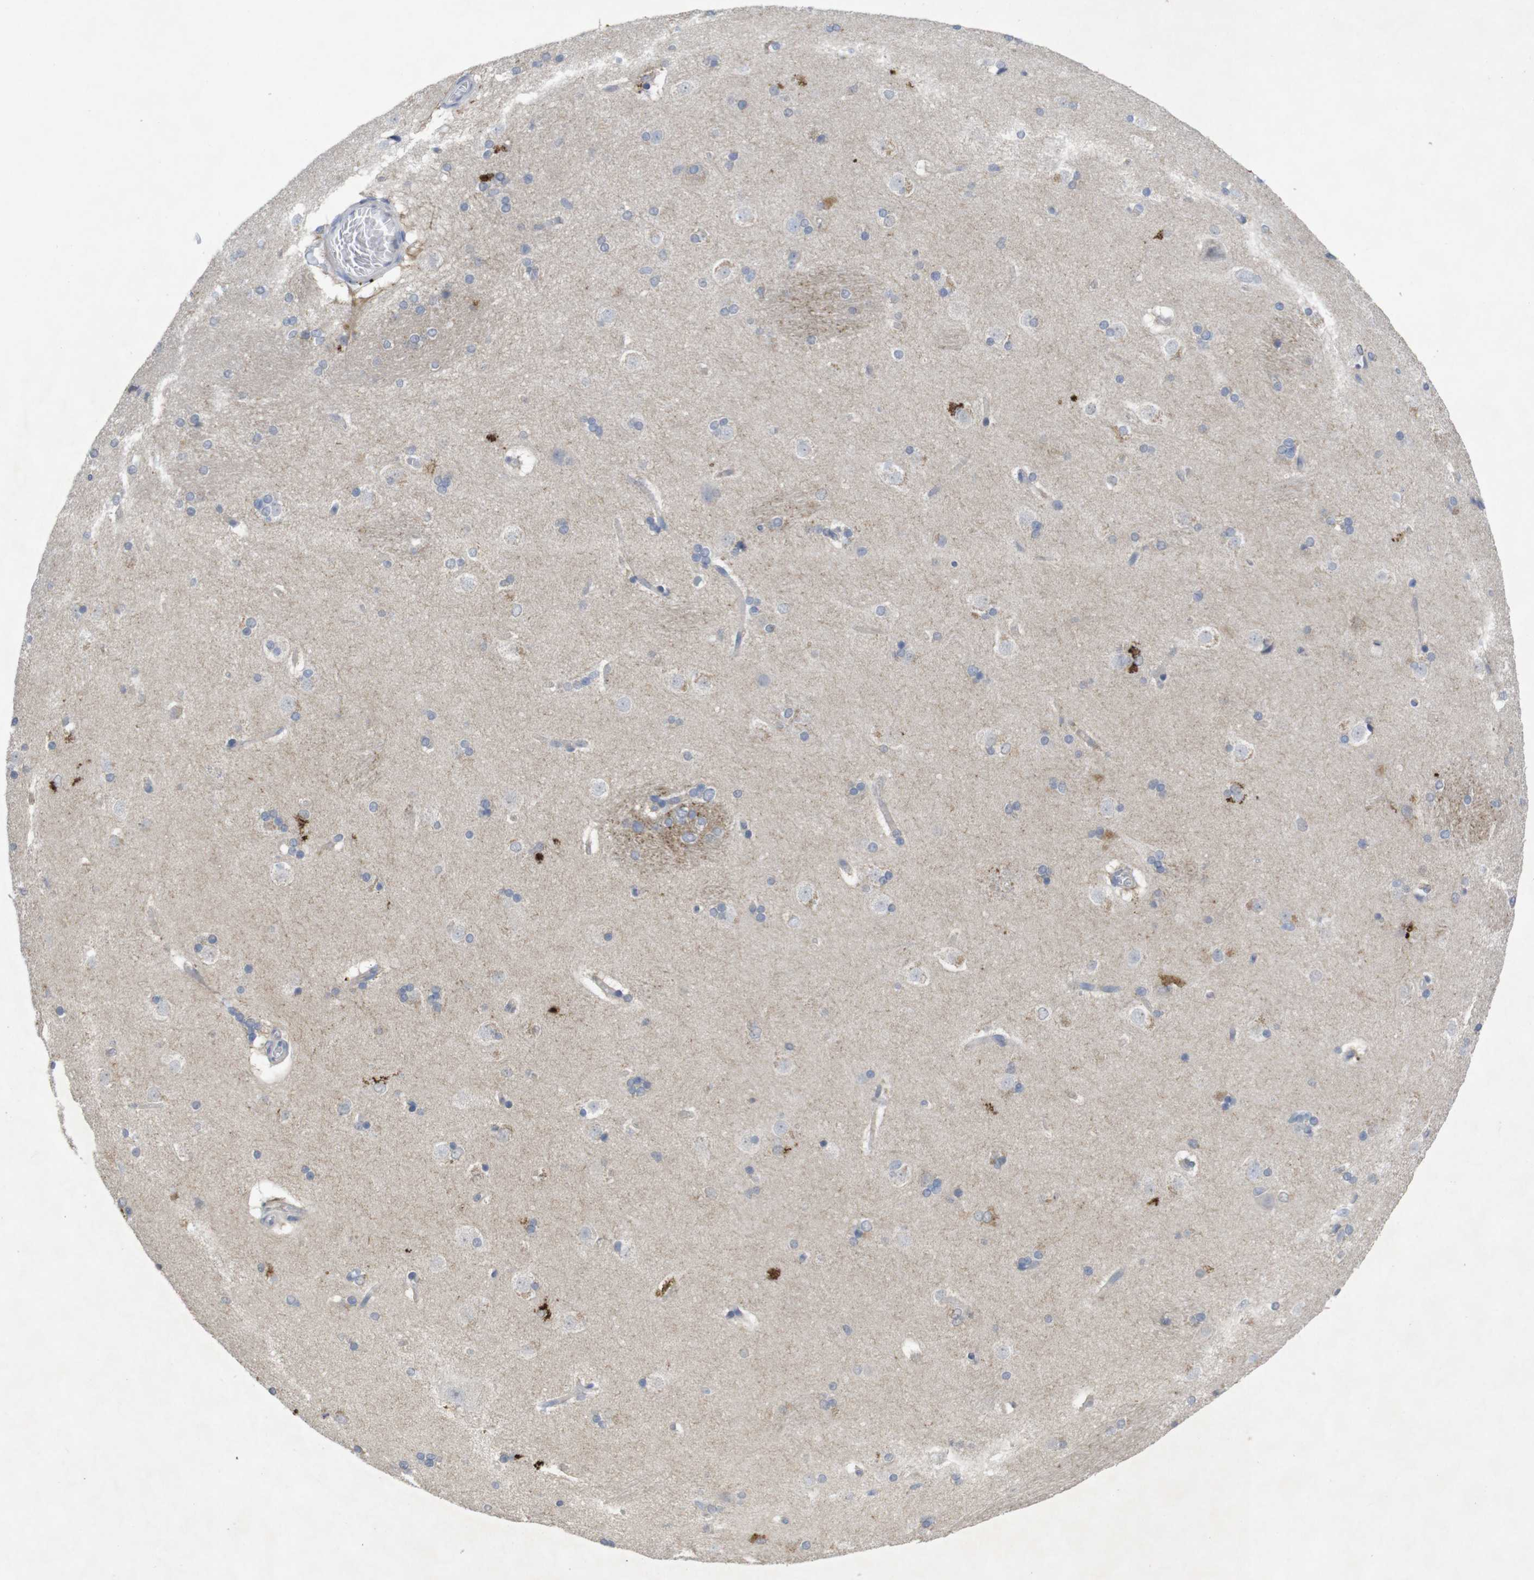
{"staining": {"intensity": "moderate", "quantity": "<25%", "location": "cytoplasmic/membranous"}, "tissue": "caudate", "cell_type": "Glial cells", "image_type": "normal", "snomed": [{"axis": "morphology", "description": "Normal tissue, NOS"}, {"axis": "topography", "description": "Lateral ventricle wall"}], "caption": "IHC of benign human caudate exhibits low levels of moderate cytoplasmic/membranous expression in approximately <25% of glial cells.", "gene": "BCAR3", "patient": {"sex": "female", "age": 19}}